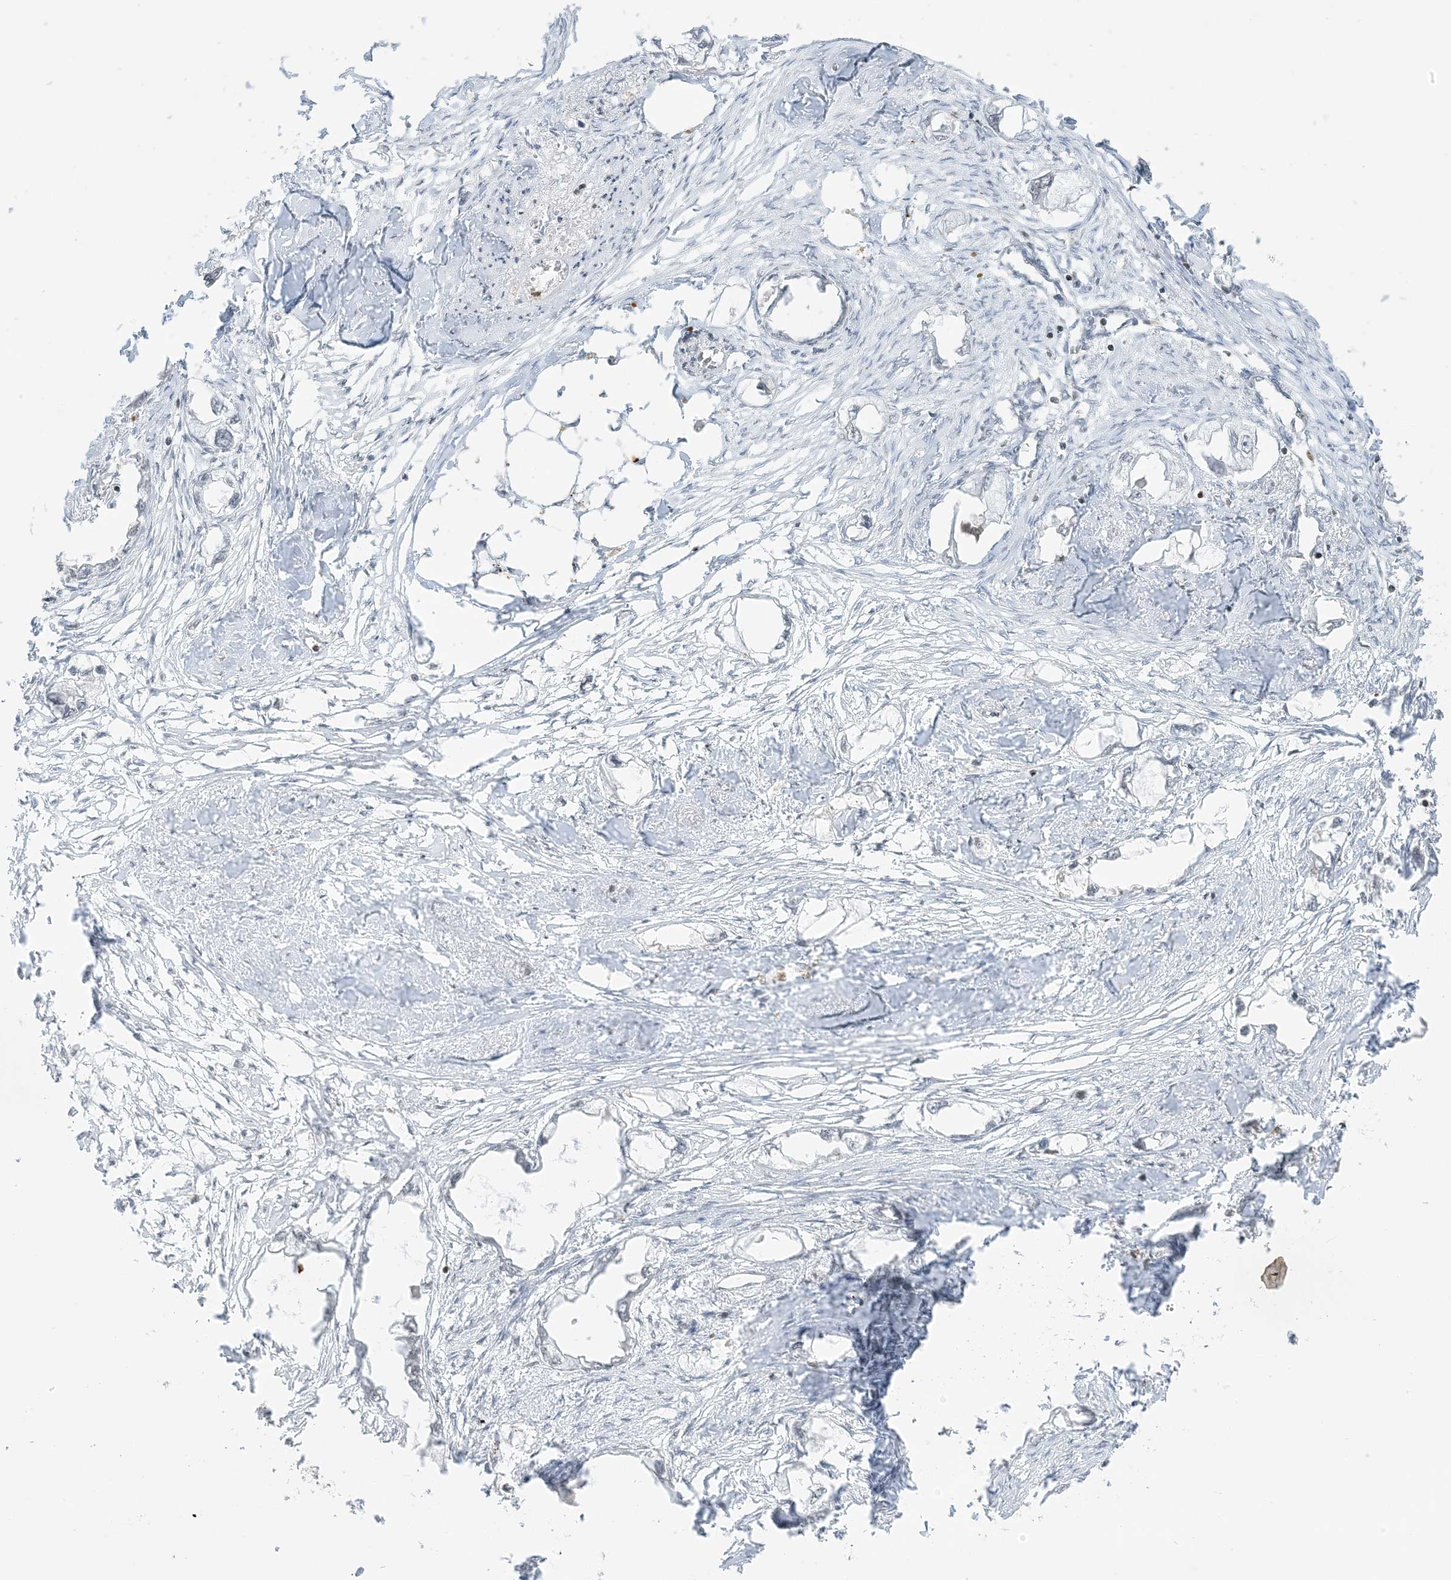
{"staining": {"intensity": "negative", "quantity": "none", "location": "none"}, "tissue": "endometrial cancer", "cell_type": "Tumor cells", "image_type": "cancer", "snomed": [{"axis": "morphology", "description": "Adenocarcinoma, NOS"}, {"axis": "morphology", "description": "Adenocarcinoma, metastatic, NOS"}, {"axis": "topography", "description": "Adipose tissue"}, {"axis": "topography", "description": "Endometrium"}], "caption": "There is no significant expression in tumor cells of endometrial cancer (metastatic adenocarcinoma).", "gene": "METAP1D", "patient": {"sex": "female", "age": 67}}